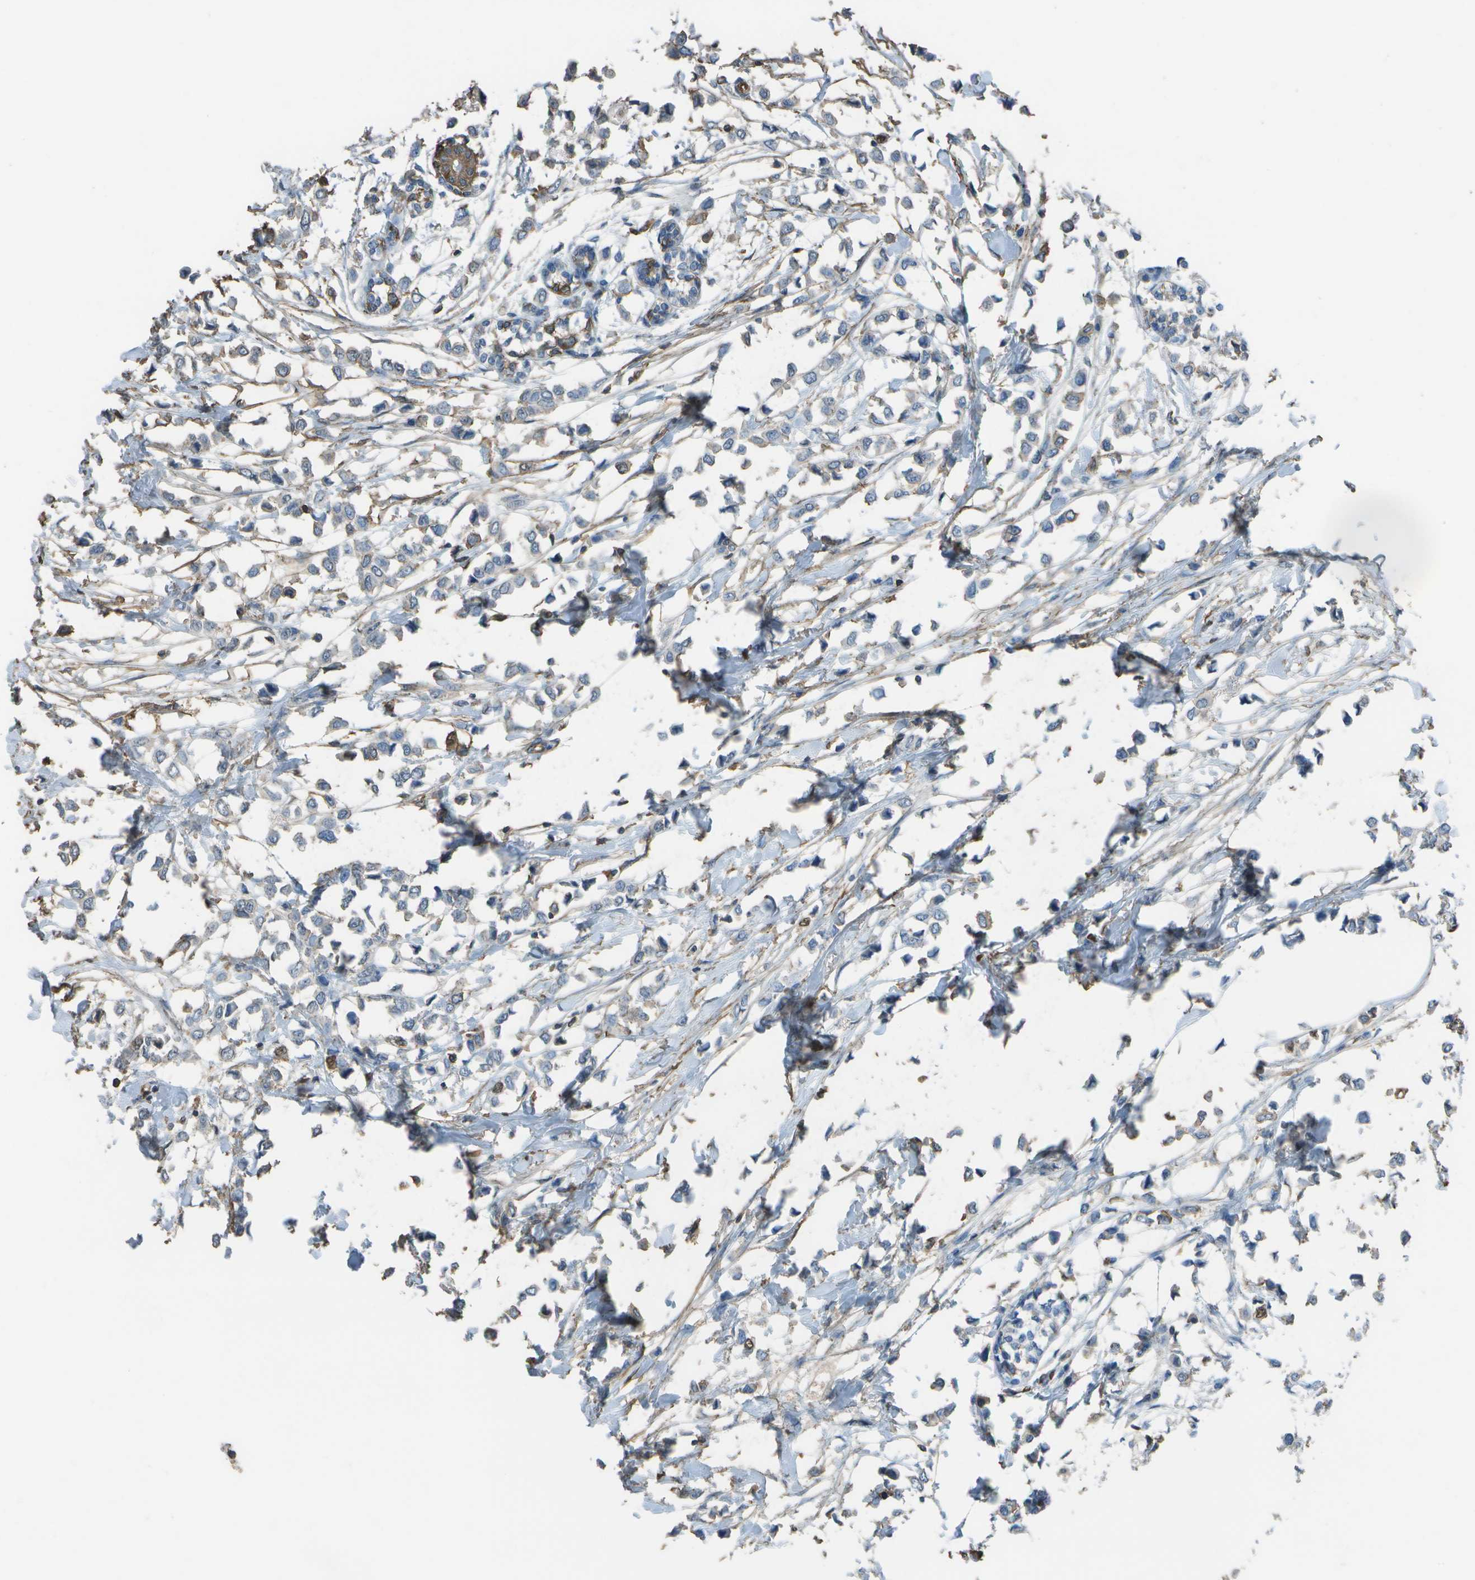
{"staining": {"intensity": "weak", "quantity": "25%-75%", "location": "cytoplasmic/membranous"}, "tissue": "breast cancer", "cell_type": "Tumor cells", "image_type": "cancer", "snomed": [{"axis": "morphology", "description": "Lobular carcinoma"}, {"axis": "topography", "description": "Breast"}], "caption": "Breast cancer tissue displays weak cytoplasmic/membranous positivity in about 25%-75% of tumor cells The staining was performed using DAB (3,3'-diaminobenzidine), with brown indicating positive protein expression. Nuclei are stained blue with hematoxylin.", "gene": "CYP4F11", "patient": {"sex": "female", "age": 51}}